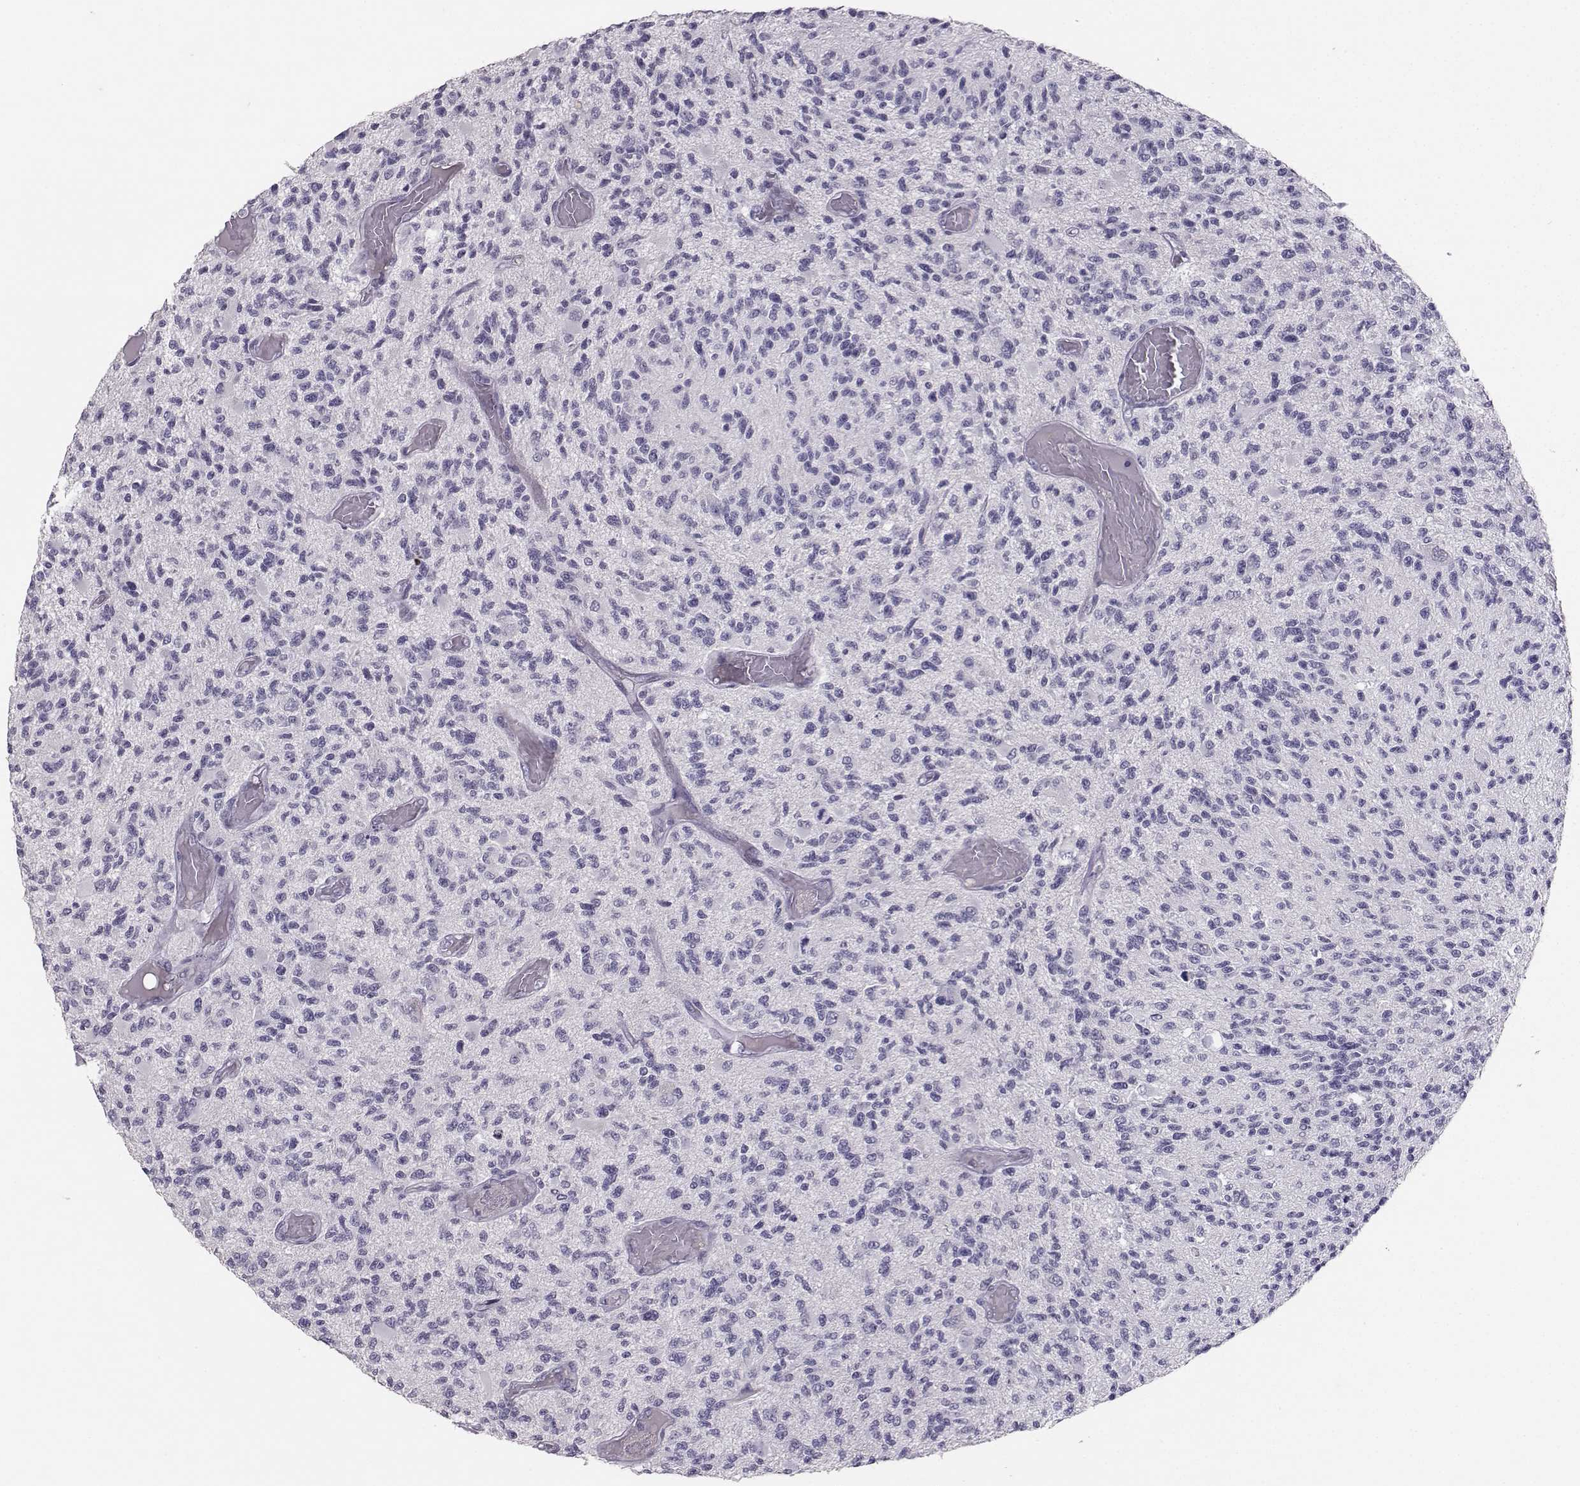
{"staining": {"intensity": "negative", "quantity": "none", "location": "none"}, "tissue": "glioma", "cell_type": "Tumor cells", "image_type": "cancer", "snomed": [{"axis": "morphology", "description": "Glioma, malignant, High grade"}, {"axis": "topography", "description": "Brain"}], "caption": "Immunohistochemistry (IHC) of human glioma displays no expression in tumor cells.", "gene": "PKP2", "patient": {"sex": "female", "age": 63}}